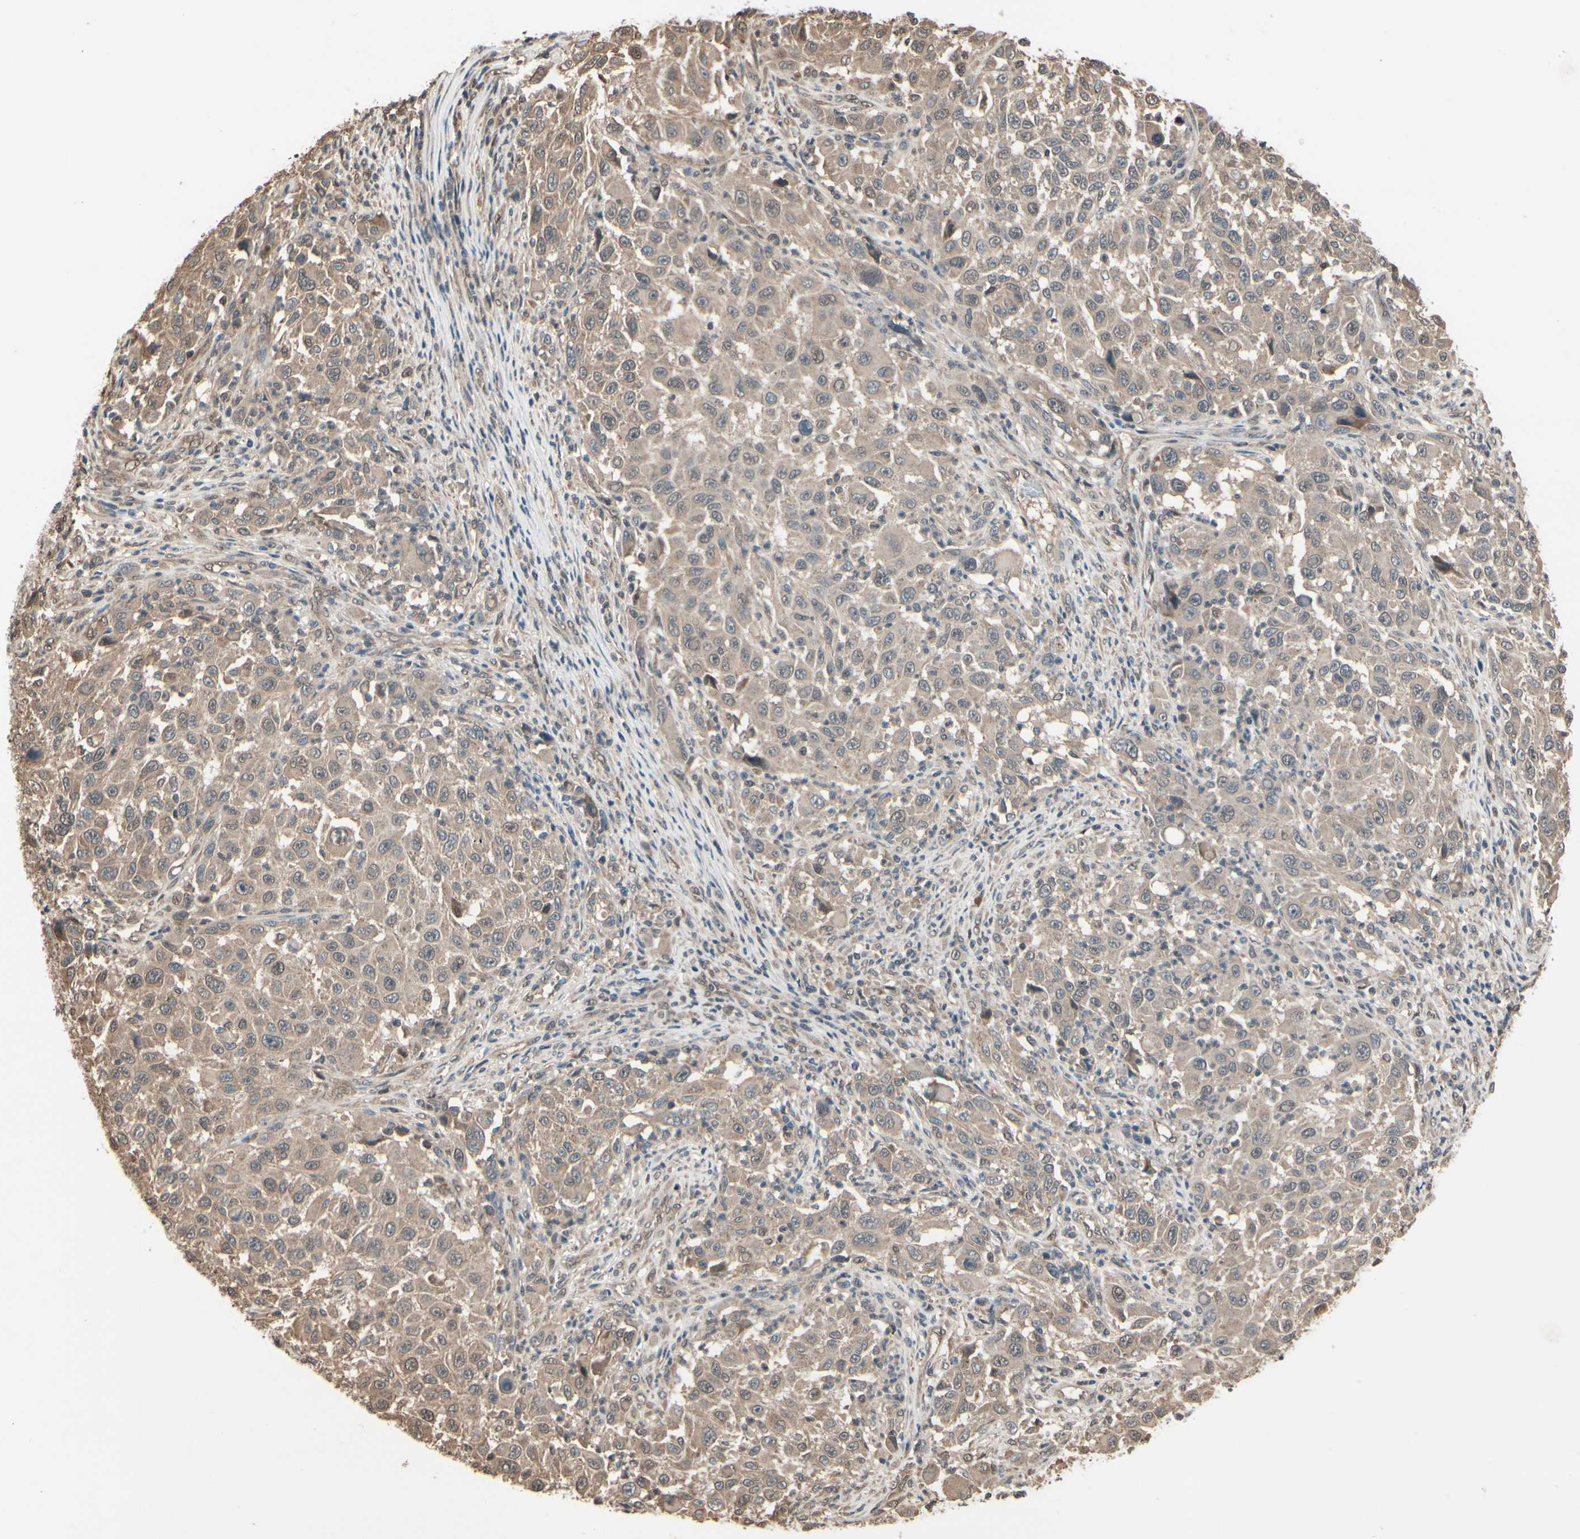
{"staining": {"intensity": "weak", "quantity": ">75%", "location": "cytoplasmic/membranous"}, "tissue": "melanoma", "cell_type": "Tumor cells", "image_type": "cancer", "snomed": [{"axis": "morphology", "description": "Malignant melanoma, Metastatic site"}, {"axis": "topography", "description": "Lymph node"}], "caption": "There is low levels of weak cytoplasmic/membranous expression in tumor cells of melanoma, as demonstrated by immunohistochemical staining (brown color).", "gene": "PNPLA7", "patient": {"sex": "male", "age": 61}}